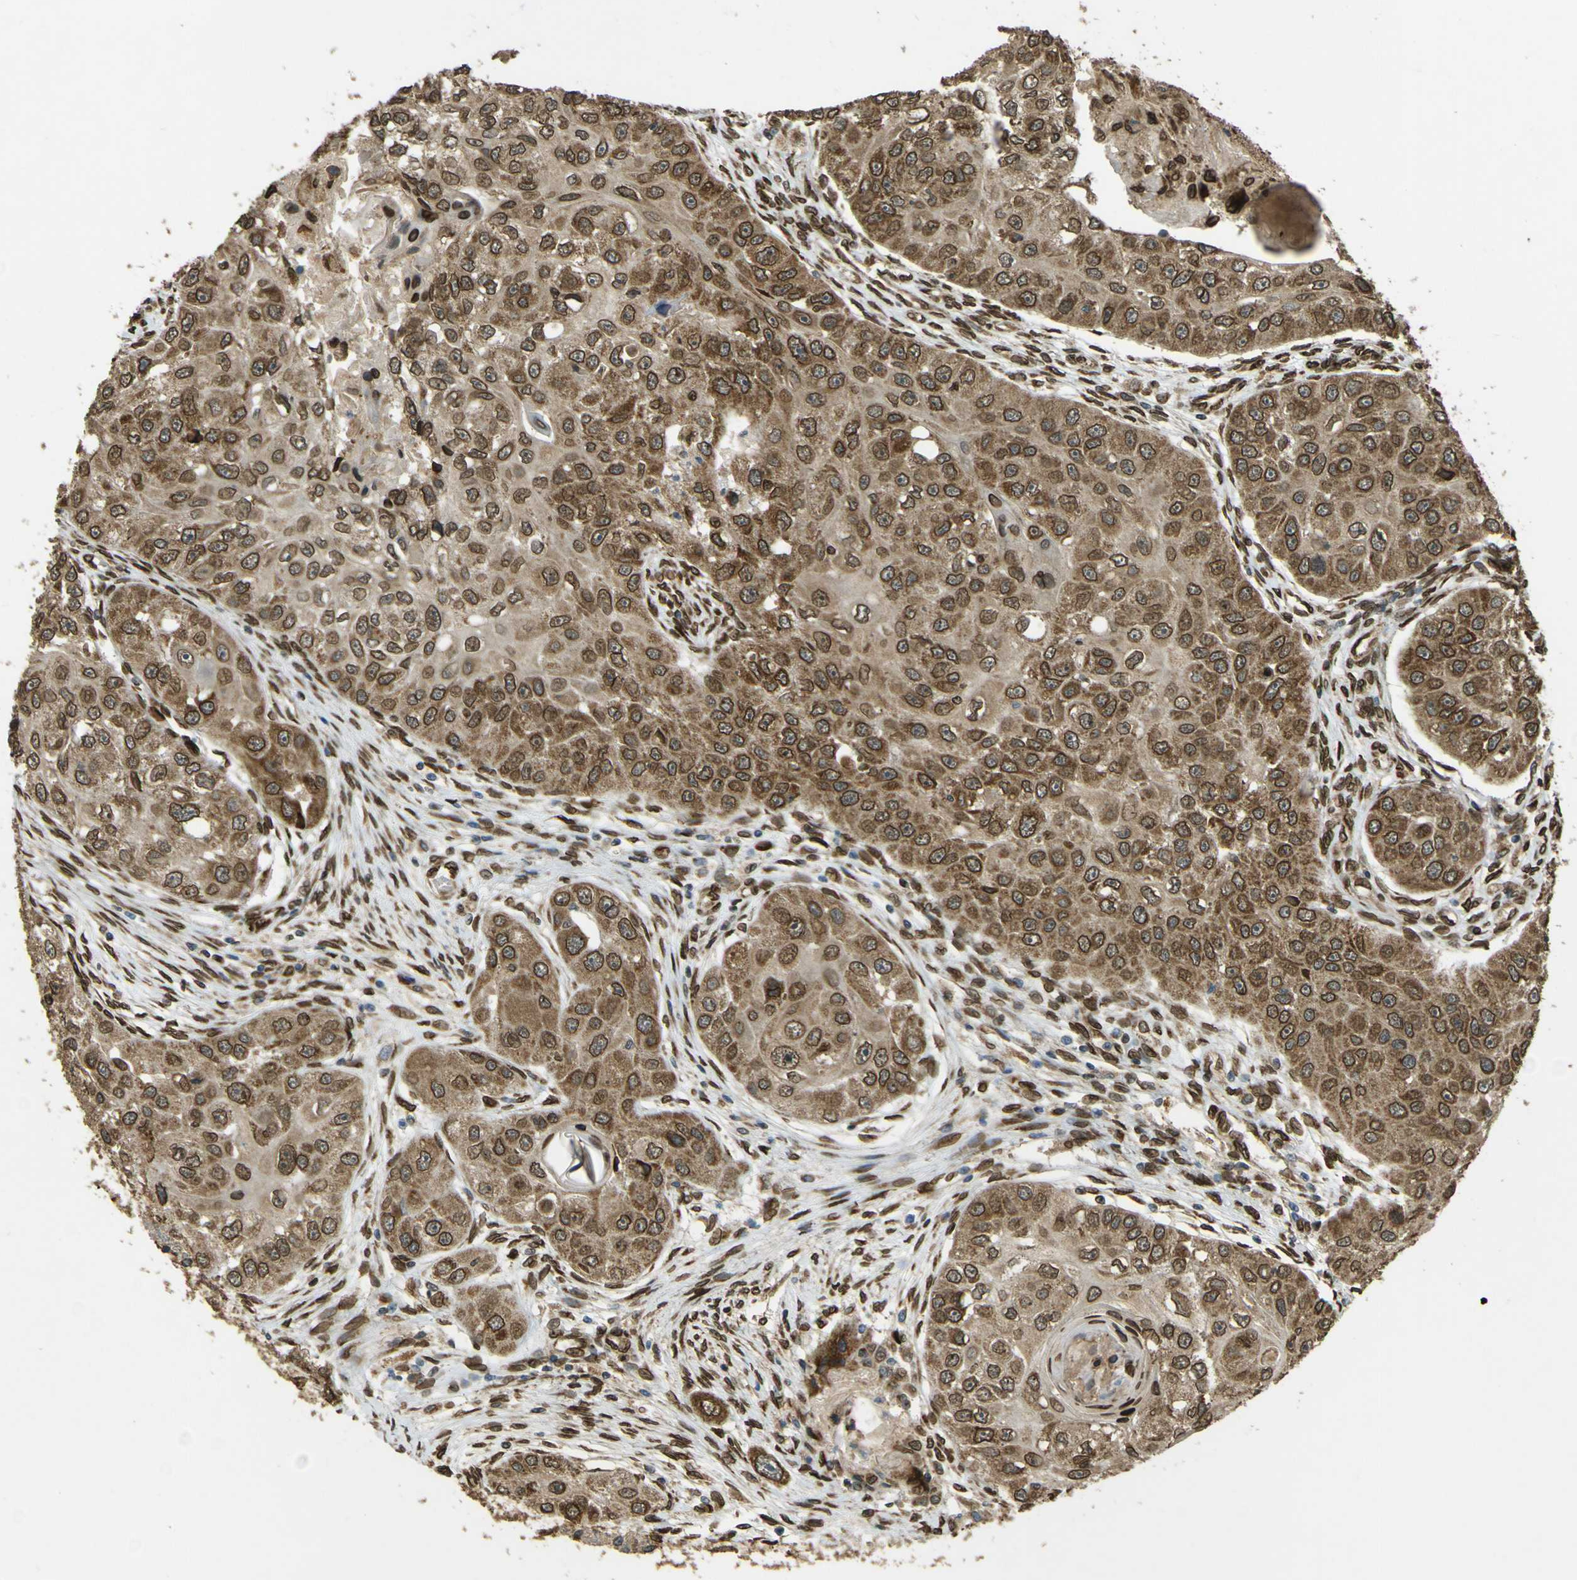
{"staining": {"intensity": "moderate", "quantity": ">75%", "location": "cytoplasmic/membranous,nuclear"}, "tissue": "head and neck cancer", "cell_type": "Tumor cells", "image_type": "cancer", "snomed": [{"axis": "morphology", "description": "Normal tissue, NOS"}, {"axis": "morphology", "description": "Squamous cell carcinoma, NOS"}, {"axis": "topography", "description": "Skeletal muscle"}, {"axis": "topography", "description": "Head-Neck"}], "caption": "Immunohistochemistry (IHC) (DAB) staining of head and neck cancer demonstrates moderate cytoplasmic/membranous and nuclear protein staining in approximately >75% of tumor cells.", "gene": "GALNT1", "patient": {"sex": "male", "age": 51}}